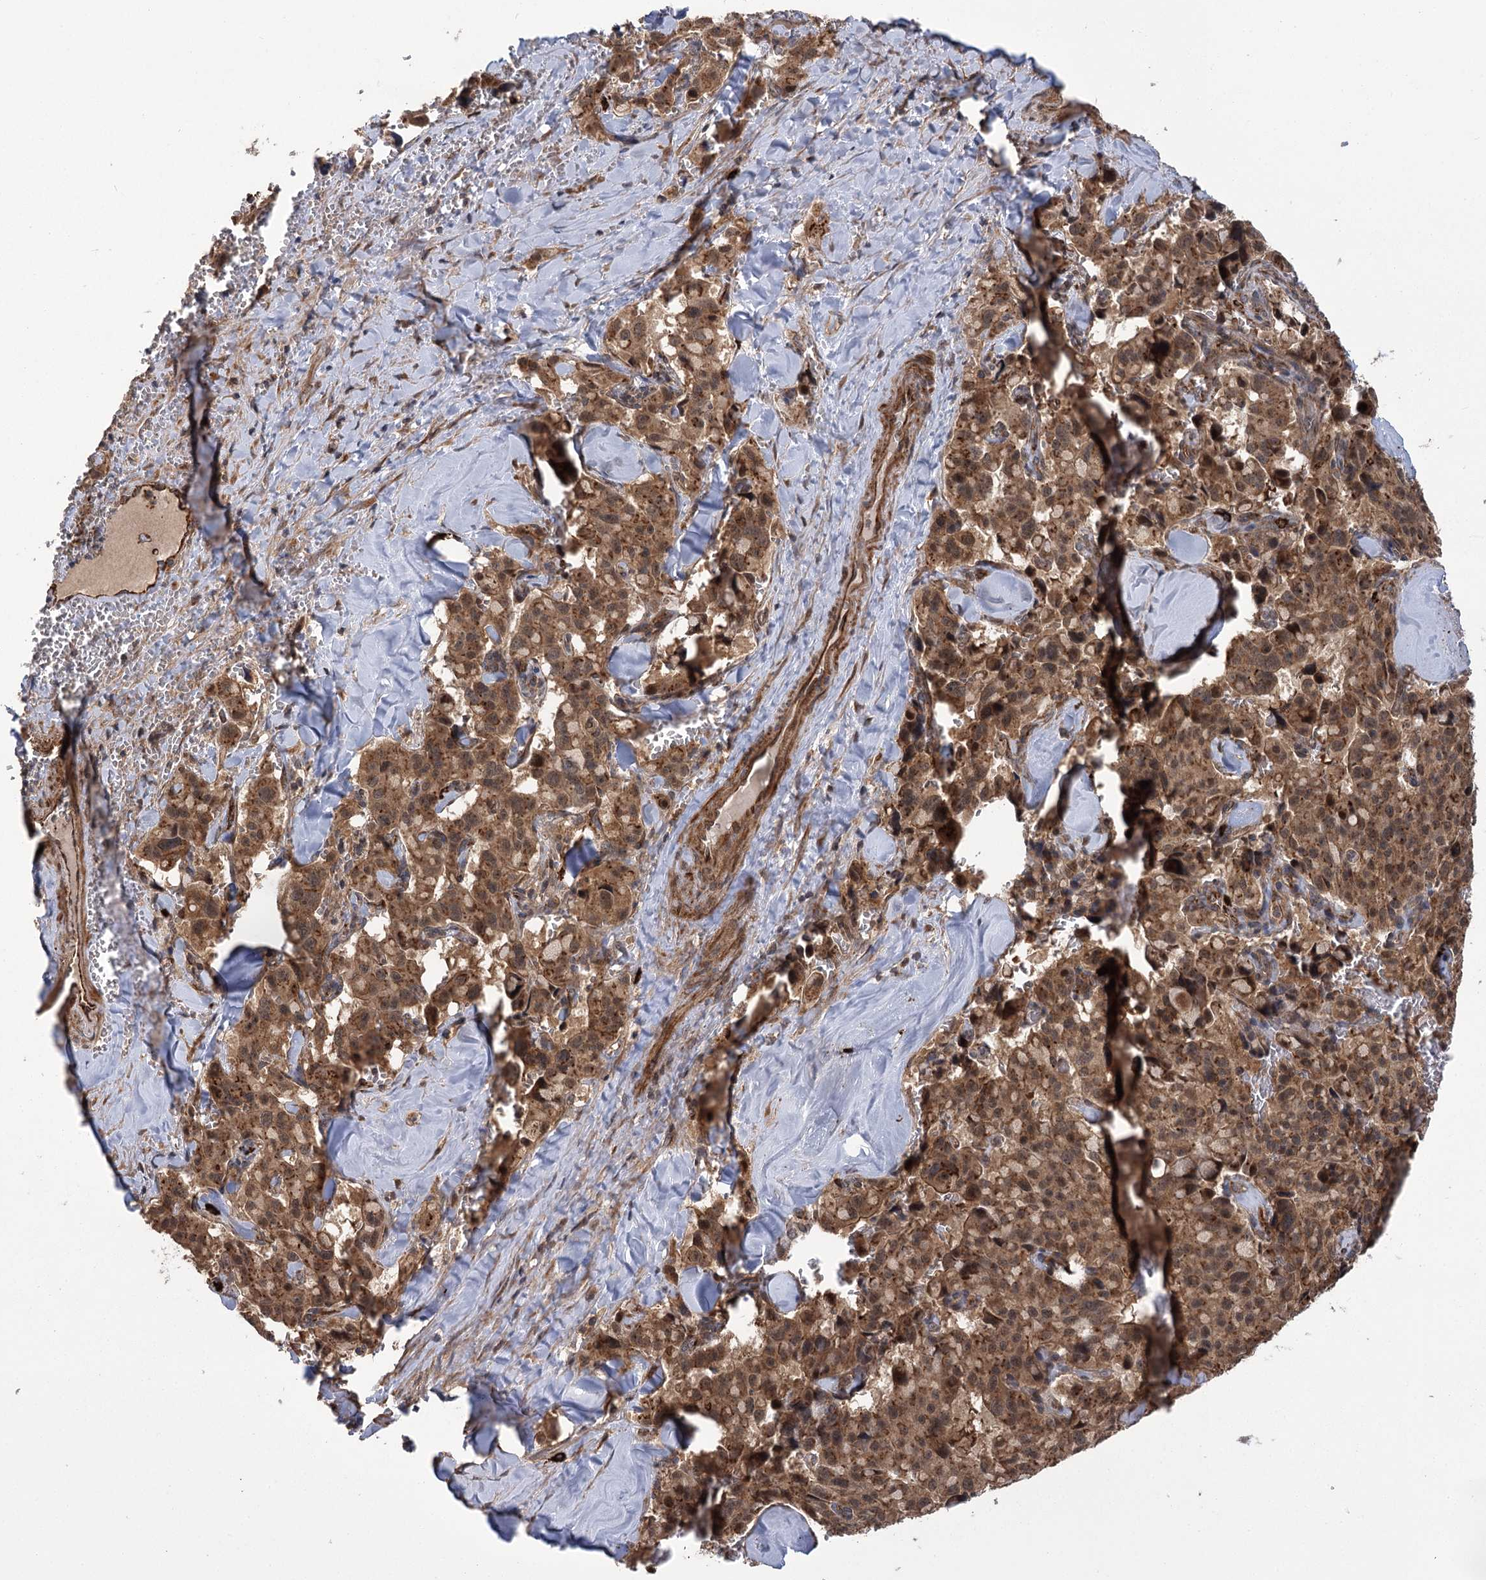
{"staining": {"intensity": "moderate", "quantity": ">75%", "location": "cytoplasmic/membranous,nuclear"}, "tissue": "pancreatic cancer", "cell_type": "Tumor cells", "image_type": "cancer", "snomed": [{"axis": "morphology", "description": "Adenocarcinoma, NOS"}, {"axis": "topography", "description": "Pancreas"}], "caption": "The micrograph shows staining of adenocarcinoma (pancreatic), revealing moderate cytoplasmic/membranous and nuclear protein staining (brown color) within tumor cells.", "gene": "CARD19", "patient": {"sex": "male", "age": 65}}